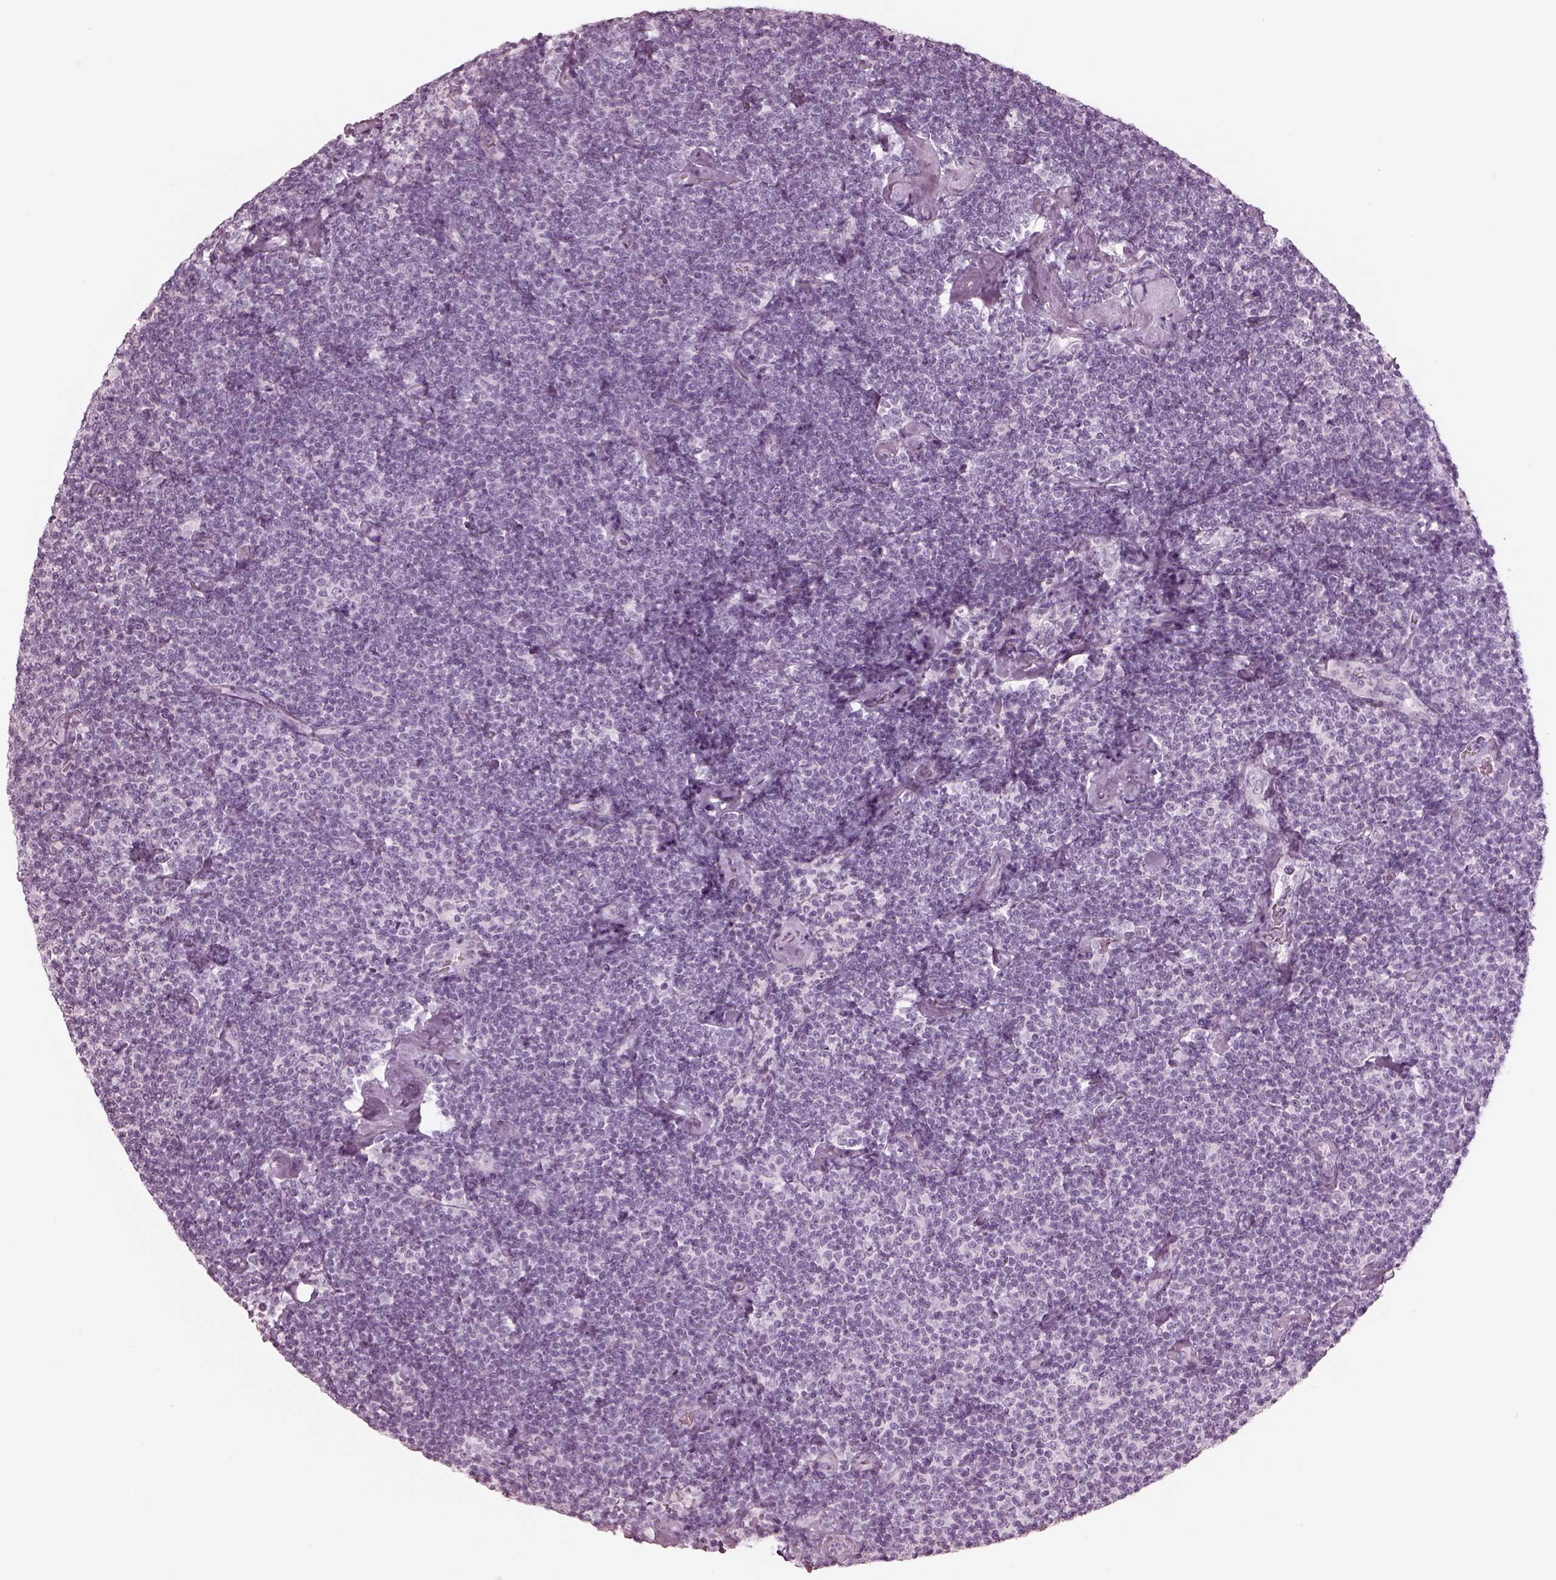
{"staining": {"intensity": "negative", "quantity": "none", "location": "none"}, "tissue": "lymphoma", "cell_type": "Tumor cells", "image_type": "cancer", "snomed": [{"axis": "morphology", "description": "Malignant lymphoma, non-Hodgkin's type, Low grade"}, {"axis": "topography", "description": "Lymph node"}], "caption": "Tumor cells show no significant protein staining in low-grade malignant lymphoma, non-Hodgkin's type. The staining is performed using DAB (3,3'-diaminobenzidine) brown chromogen with nuclei counter-stained in using hematoxylin.", "gene": "OPN4", "patient": {"sex": "male", "age": 81}}